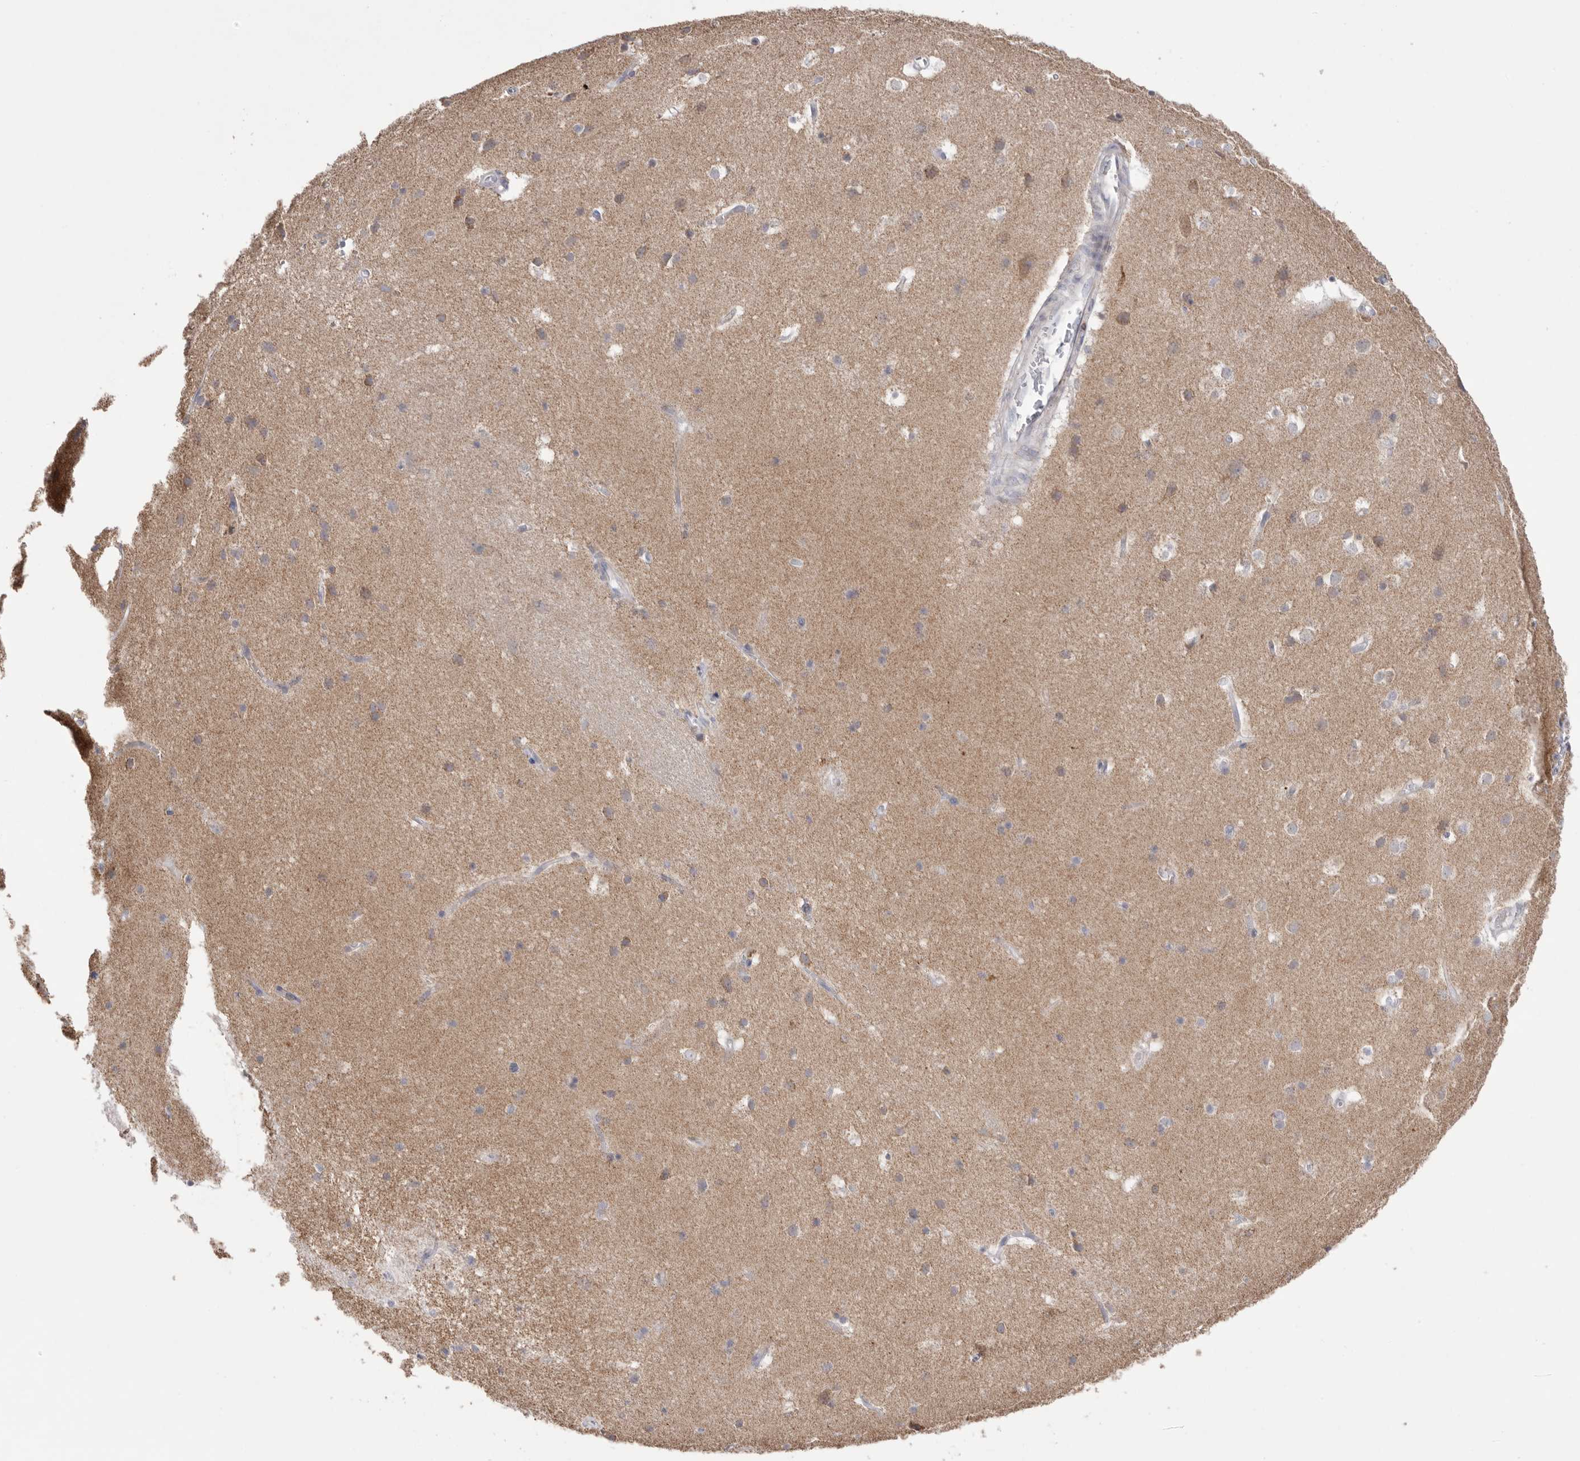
{"staining": {"intensity": "negative", "quantity": "none", "location": "none"}, "tissue": "cerebral cortex", "cell_type": "Endothelial cells", "image_type": "normal", "snomed": [{"axis": "morphology", "description": "Normal tissue, NOS"}, {"axis": "topography", "description": "Cerebral cortex"}], "caption": "There is no significant staining in endothelial cells of cerebral cortex. (DAB (3,3'-diaminobenzidine) immunohistochemistry (IHC), high magnification).", "gene": "VDAC3", "patient": {"sex": "male", "age": 54}}